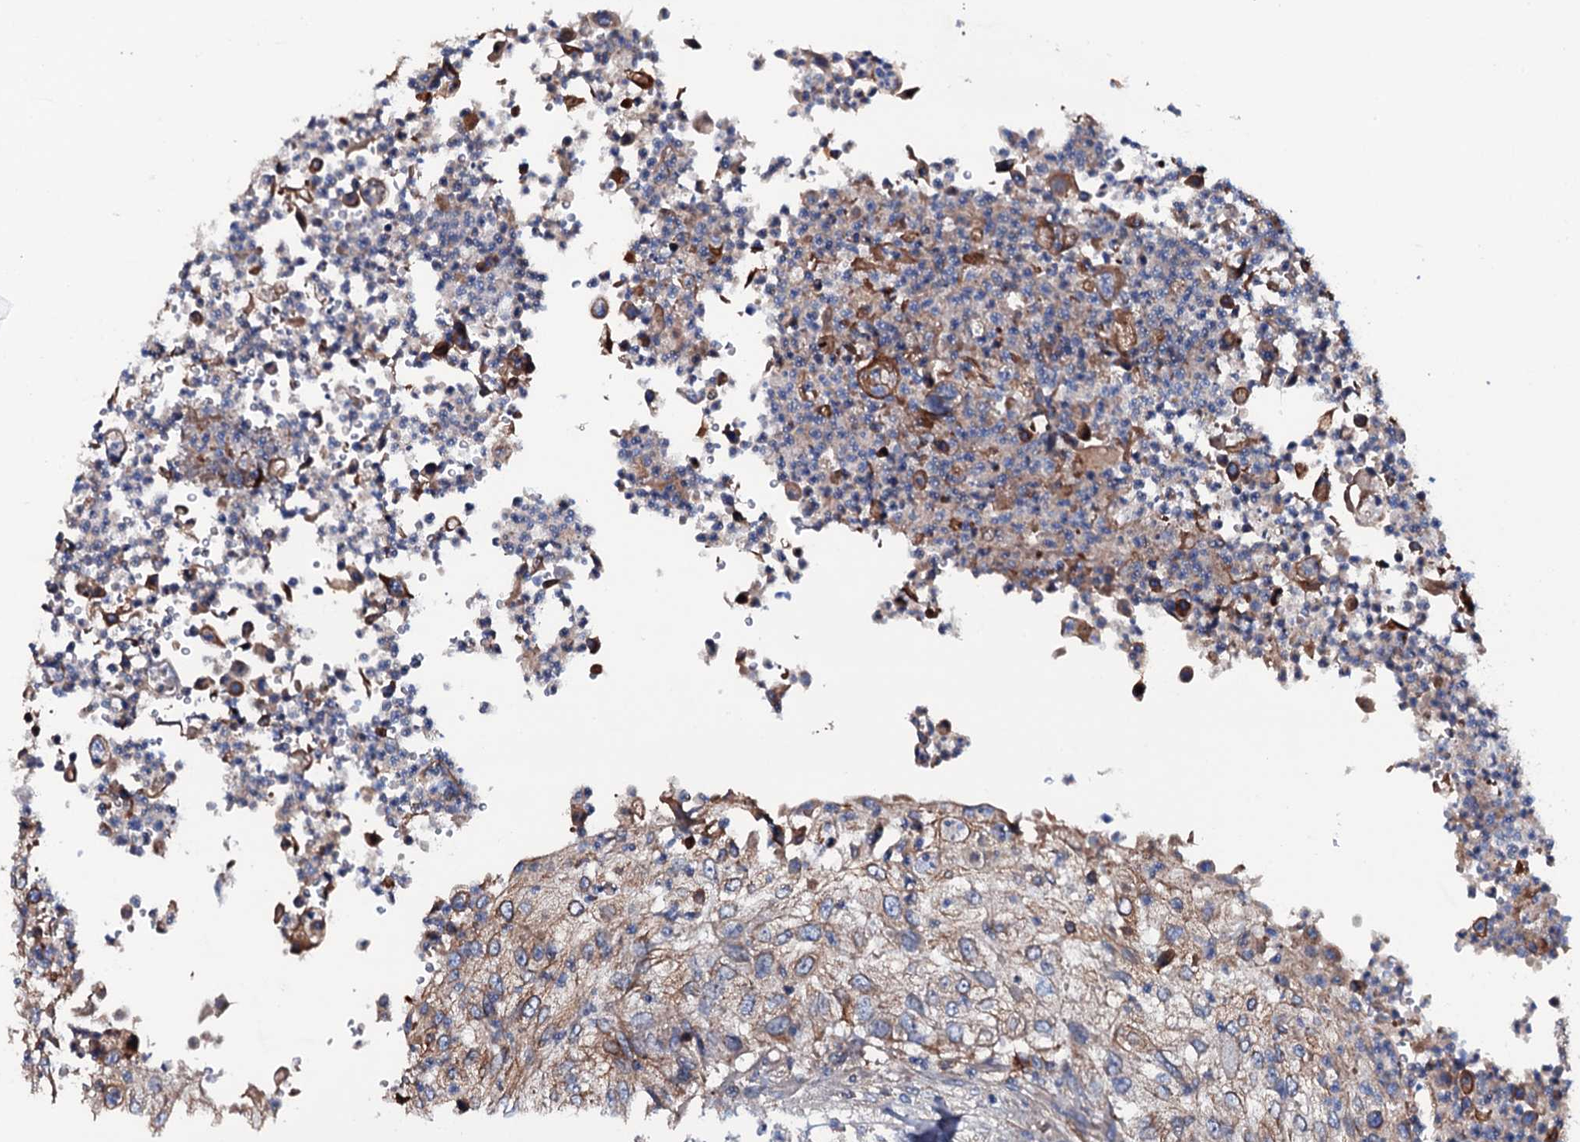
{"staining": {"intensity": "moderate", "quantity": ">75%", "location": "cytoplasmic/membranous"}, "tissue": "urothelial cancer", "cell_type": "Tumor cells", "image_type": "cancer", "snomed": [{"axis": "morphology", "description": "Urothelial carcinoma, High grade"}, {"axis": "topography", "description": "Urinary bladder"}], "caption": "Moderate cytoplasmic/membranous expression for a protein is identified in approximately >75% of tumor cells of high-grade urothelial carcinoma using IHC.", "gene": "NEK1", "patient": {"sex": "female", "age": 60}}